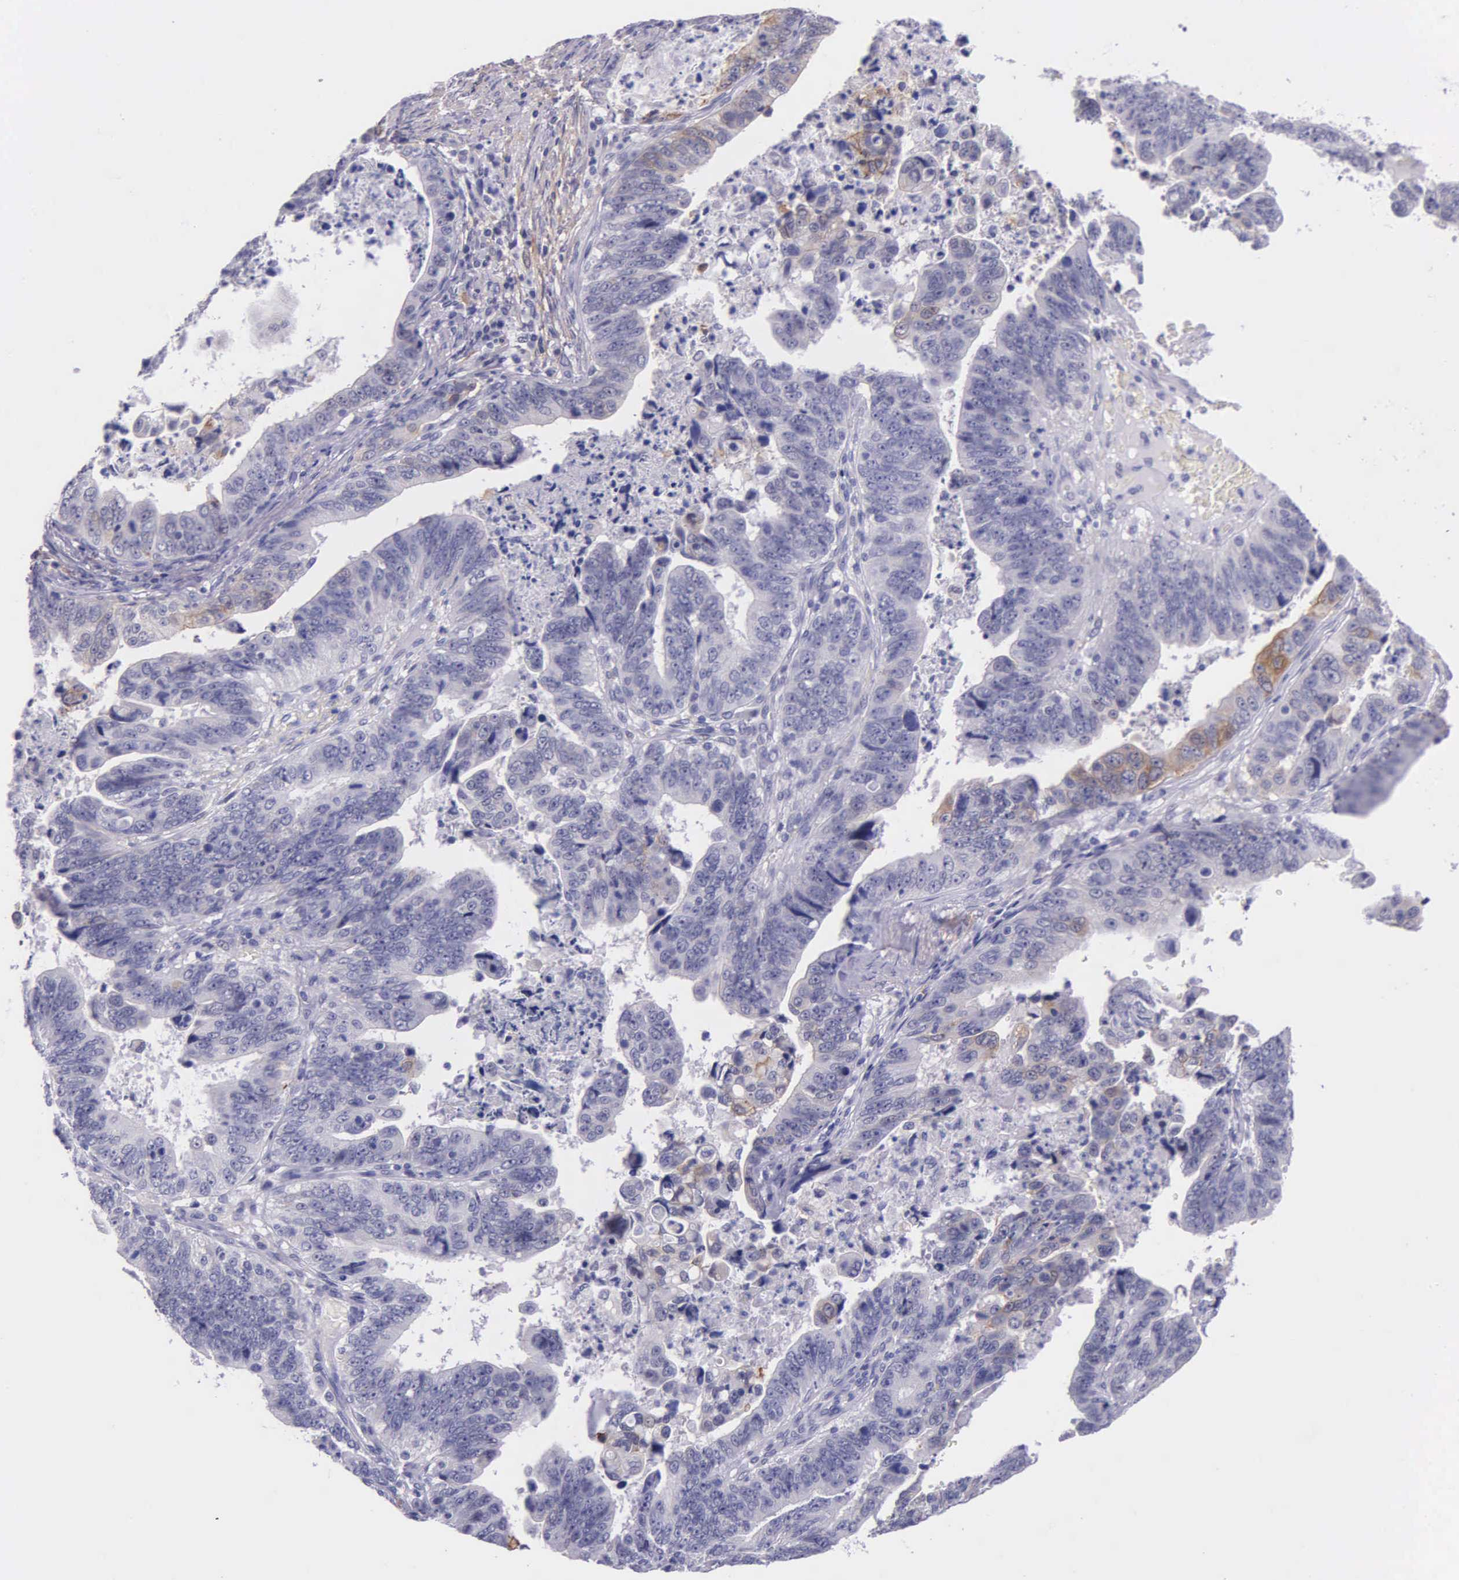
{"staining": {"intensity": "negative", "quantity": "none", "location": "none"}, "tissue": "stomach cancer", "cell_type": "Tumor cells", "image_type": "cancer", "snomed": [{"axis": "morphology", "description": "Adenocarcinoma, NOS"}, {"axis": "topography", "description": "Stomach, upper"}], "caption": "Tumor cells are negative for protein expression in human stomach adenocarcinoma. (Stains: DAB IHC with hematoxylin counter stain, Microscopy: brightfield microscopy at high magnification).", "gene": "AHNAK2", "patient": {"sex": "female", "age": 50}}